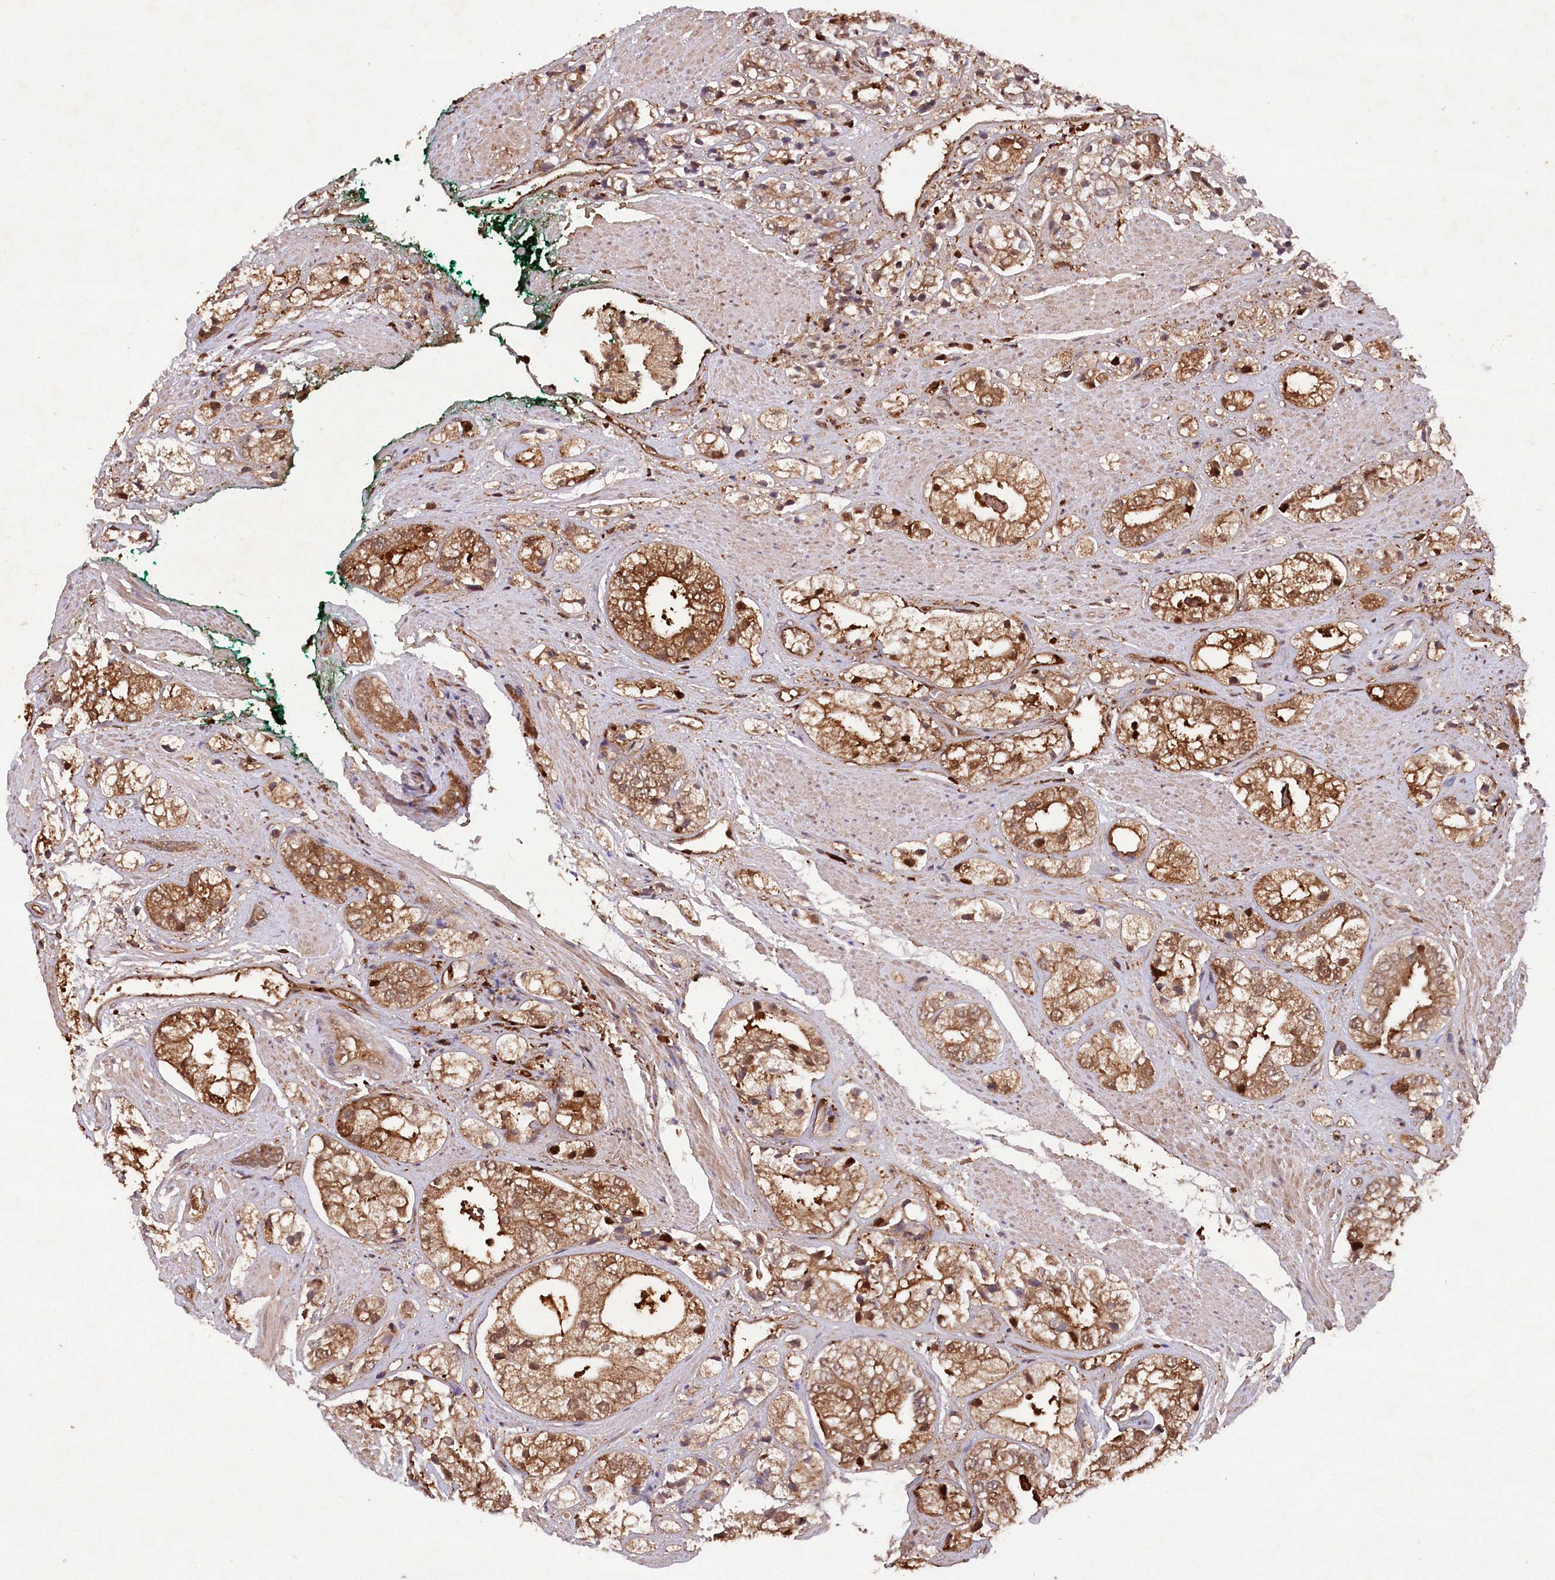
{"staining": {"intensity": "moderate", "quantity": ">75%", "location": "cytoplasmic/membranous"}, "tissue": "prostate cancer", "cell_type": "Tumor cells", "image_type": "cancer", "snomed": [{"axis": "morphology", "description": "Adenocarcinoma, High grade"}, {"axis": "topography", "description": "Prostate"}], "caption": "High-magnification brightfield microscopy of high-grade adenocarcinoma (prostate) stained with DAB (3,3'-diaminobenzidine) (brown) and counterstained with hematoxylin (blue). tumor cells exhibit moderate cytoplasmic/membranous staining is seen in approximately>75% of cells. Immunohistochemistry (ihc) stains the protein in brown and the nuclei are stained blue.", "gene": "LSG1", "patient": {"sex": "male", "age": 50}}